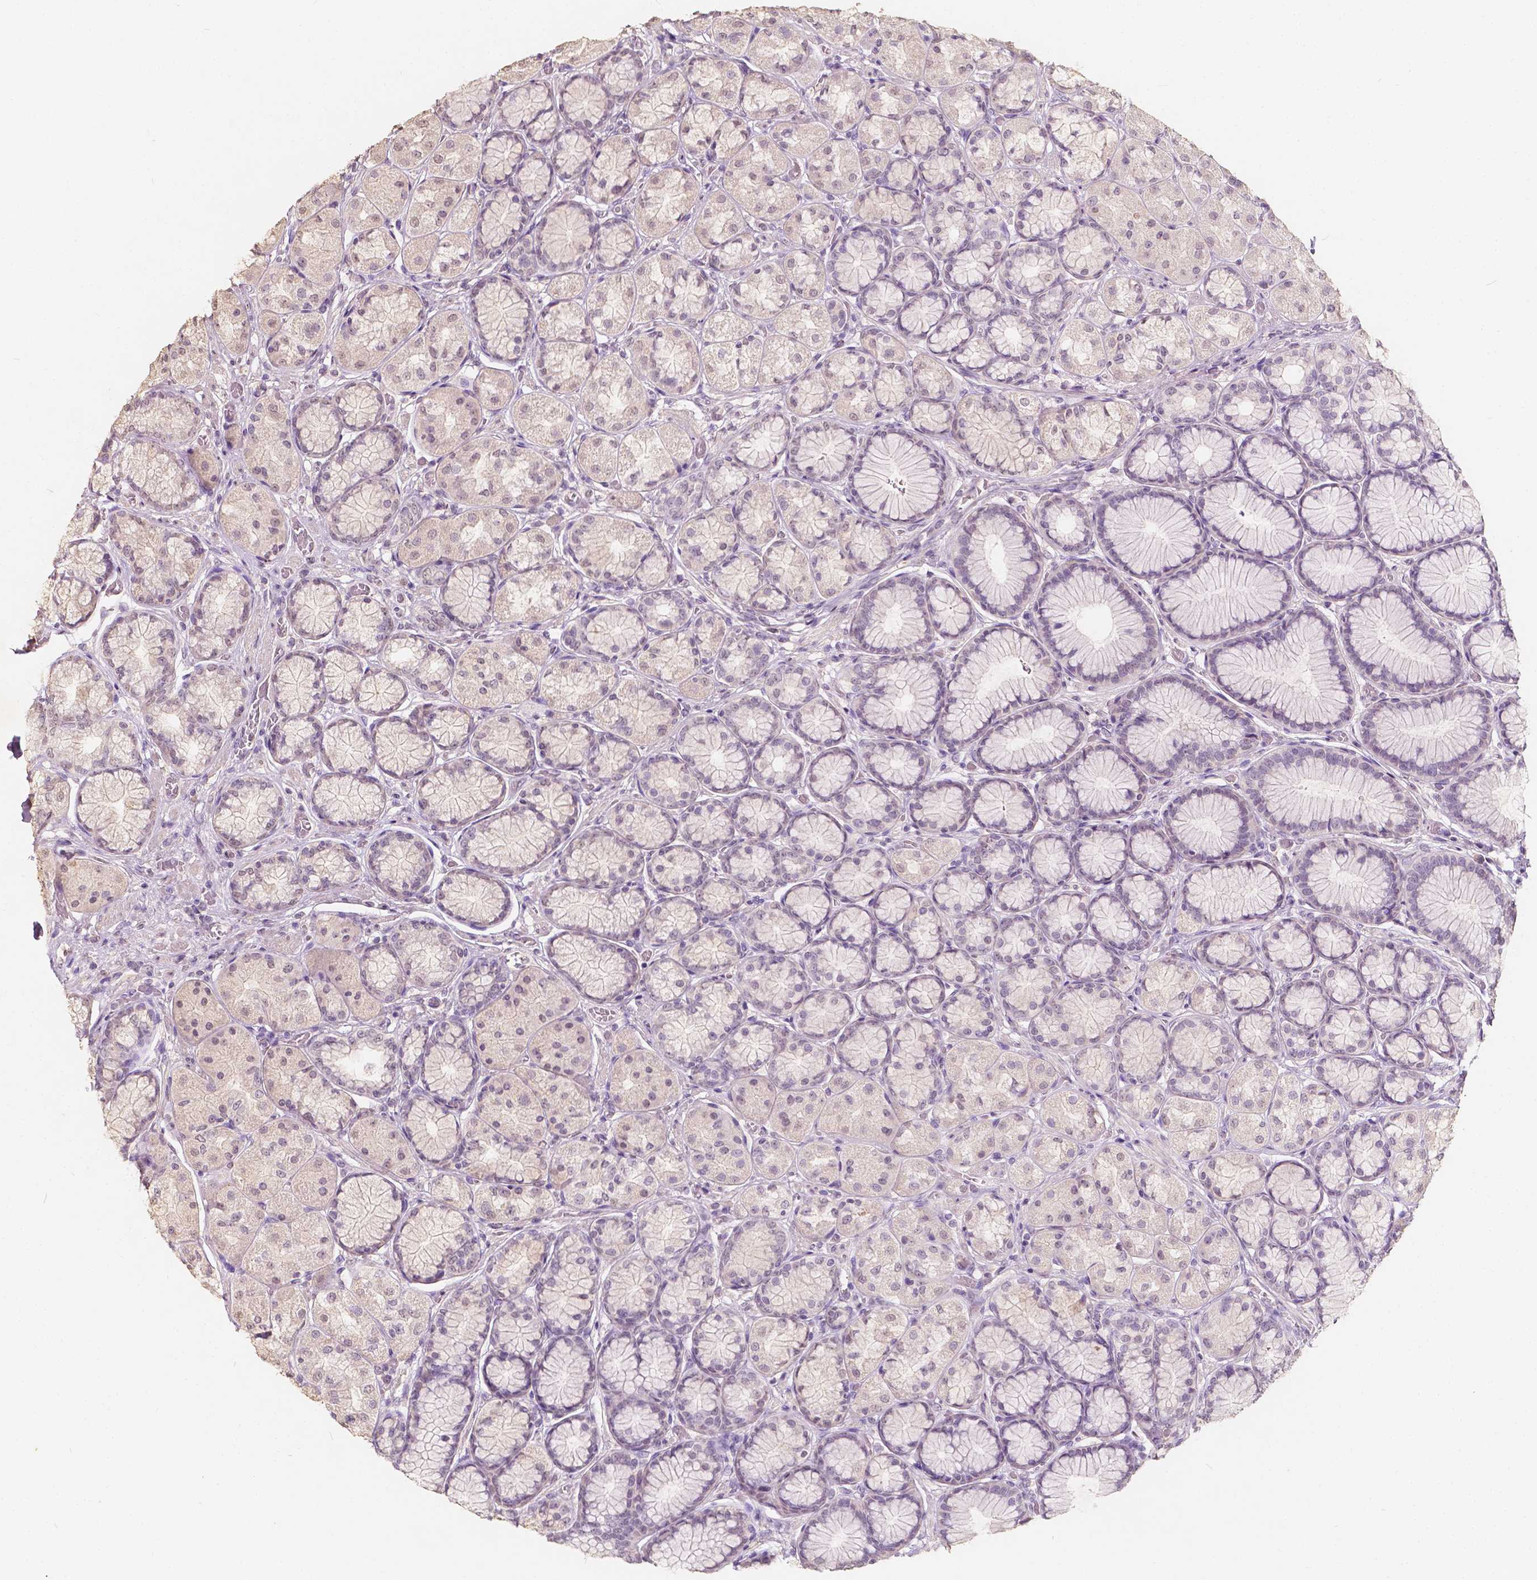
{"staining": {"intensity": "weak", "quantity": "<25%", "location": "nuclear"}, "tissue": "stomach", "cell_type": "Glandular cells", "image_type": "normal", "snomed": [{"axis": "morphology", "description": "Normal tissue, NOS"}, {"axis": "morphology", "description": "Adenocarcinoma, NOS"}, {"axis": "morphology", "description": "Adenocarcinoma, High grade"}, {"axis": "topography", "description": "Stomach, upper"}, {"axis": "topography", "description": "Stomach"}], "caption": "DAB (3,3'-diaminobenzidine) immunohistochemical staining of benign stomach exhibits no significant staining in glandular cells. The staining is performed using DAB brown chromogen with nuclei counter-stained in using hematoxylin.", "gene": "SOX15", "patient": {"sex": "female", "age": 65}}